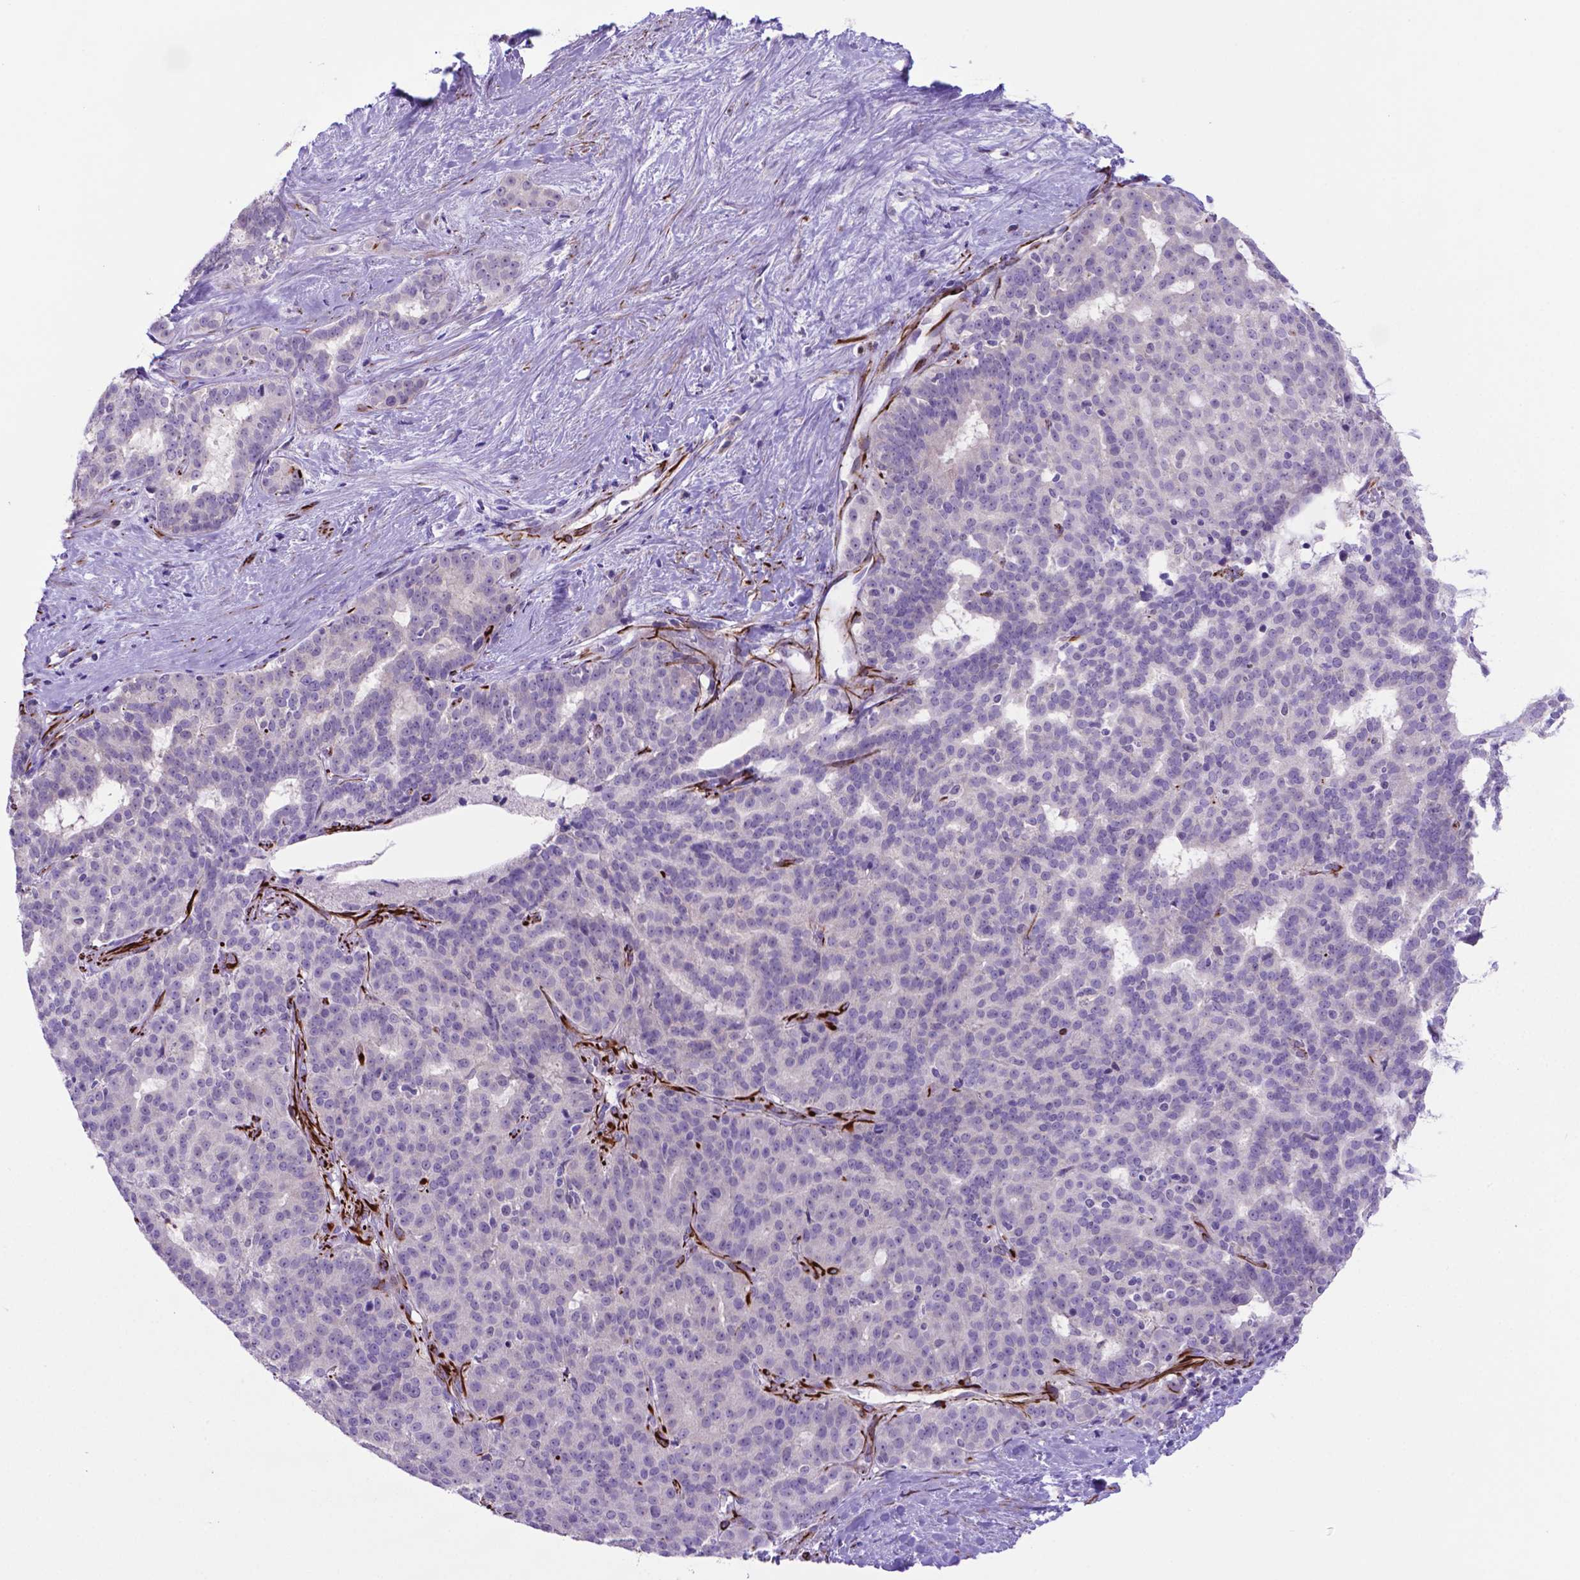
{"staining": {"intensity": "negative", "quantity": "none", "location": "none"}, "tissue": "liver cancer", "cell_type": "Tumor cells", "image_type": "cancer", "snomed": [{"axis": "morphology", "description": "Cholangiocarcinoma"}, {"axis": "topography", "description": "Liver"}], "caption": "Tumor cells are negative for protein expression in human liver cancer.", "gene": "LZTR1", "patient": {"sex": "female", "age": 47}}